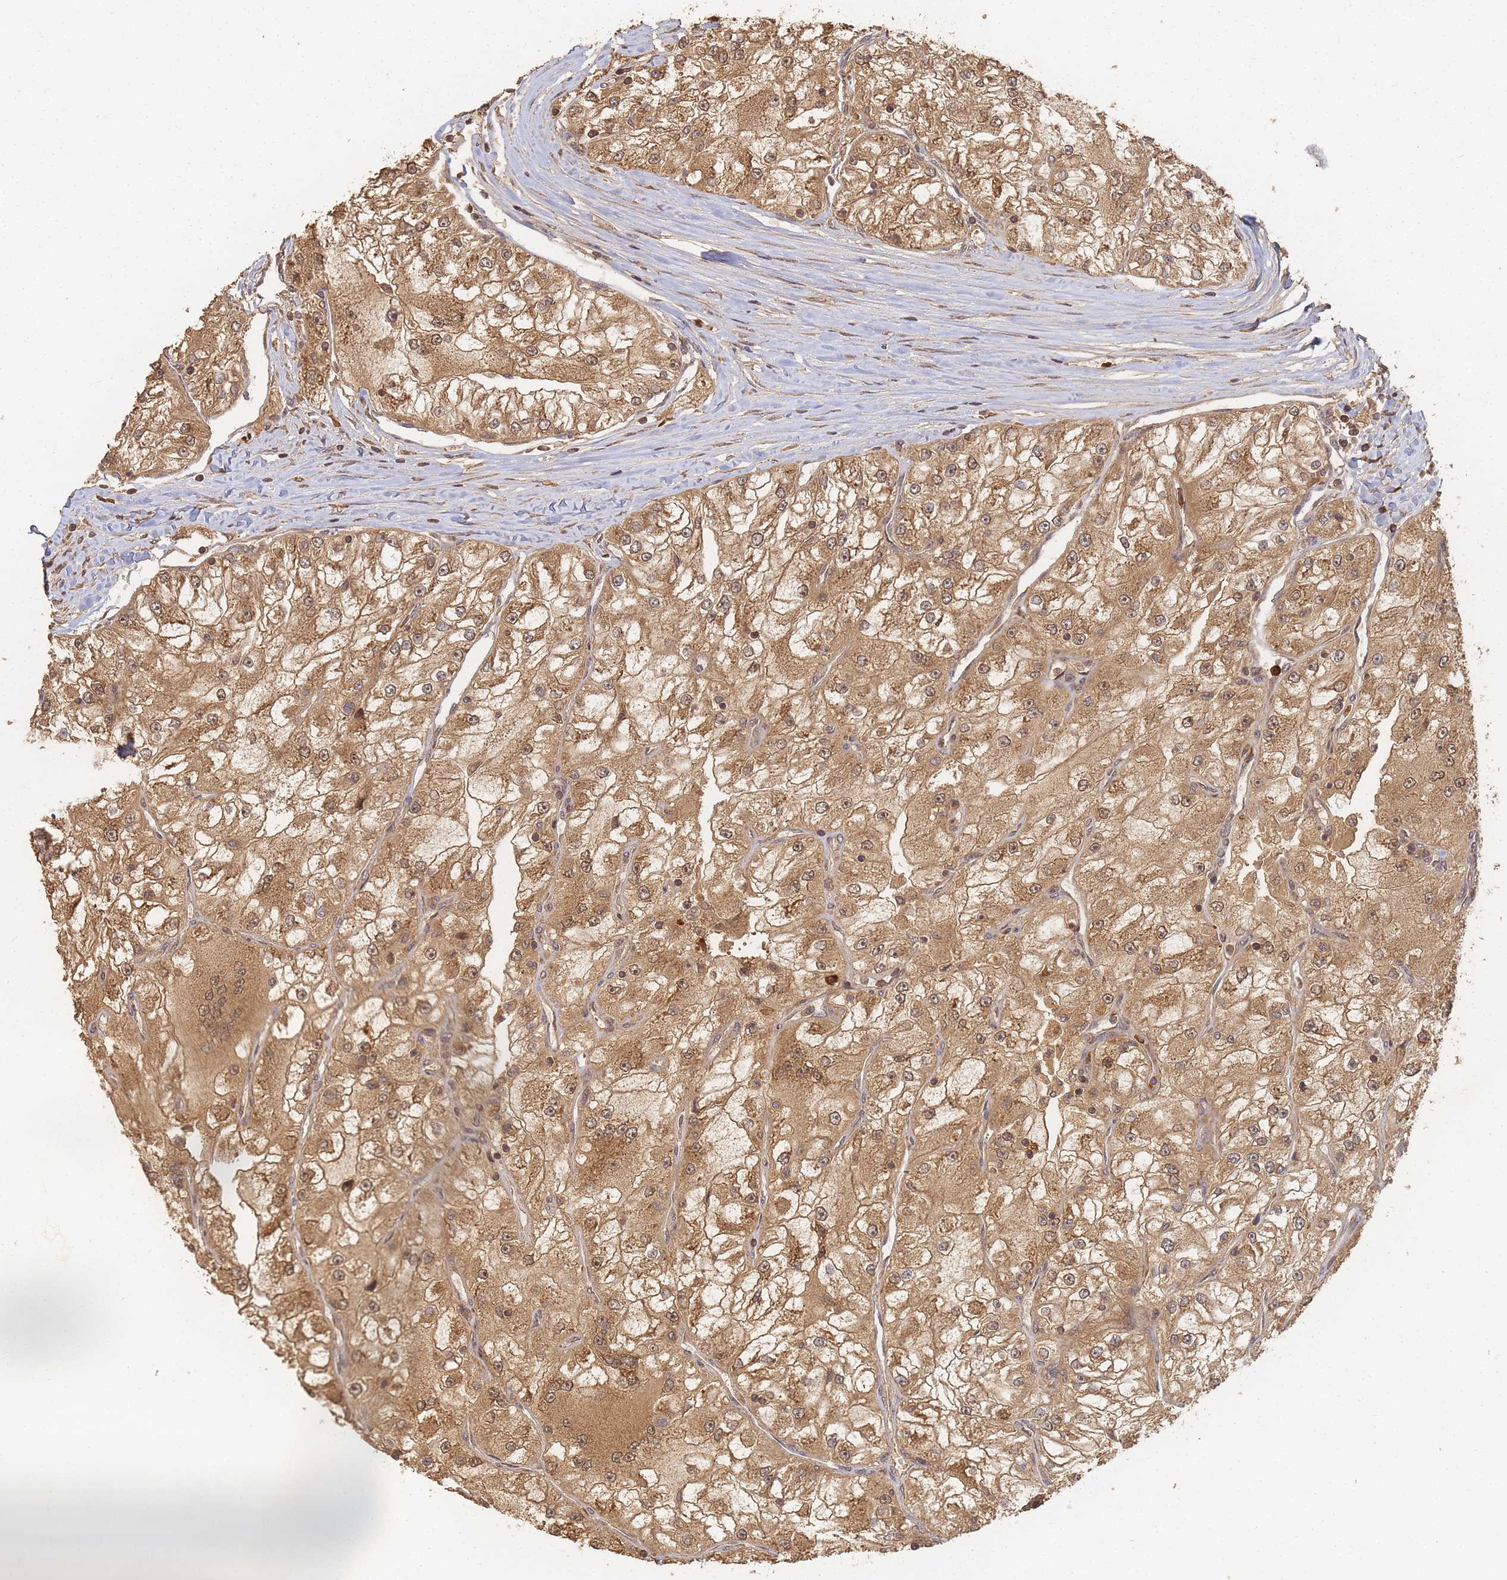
{"staining": {"intensity": "moderate", "quantity": ">75%", "location": "cytoplasmic/membranous,nuclear"}, "tissue": "renal cancer", "cell_type": "Tumor cells", "image_type": "cancer", "snomed": [{"axis": "morphology", "description": "Adenocarcinoma, NOS"}, {"axis": "topography", "description": "Kidney"}], "caption": "Renal cancer was stained to show a protein in brown. There is medium levels of moderate cytoplasmic/membranous and nuclear positivity in about >75% of tumor cells.", "gene": "ALKBH1", "patient": {"sex": "female", "age": 72}}